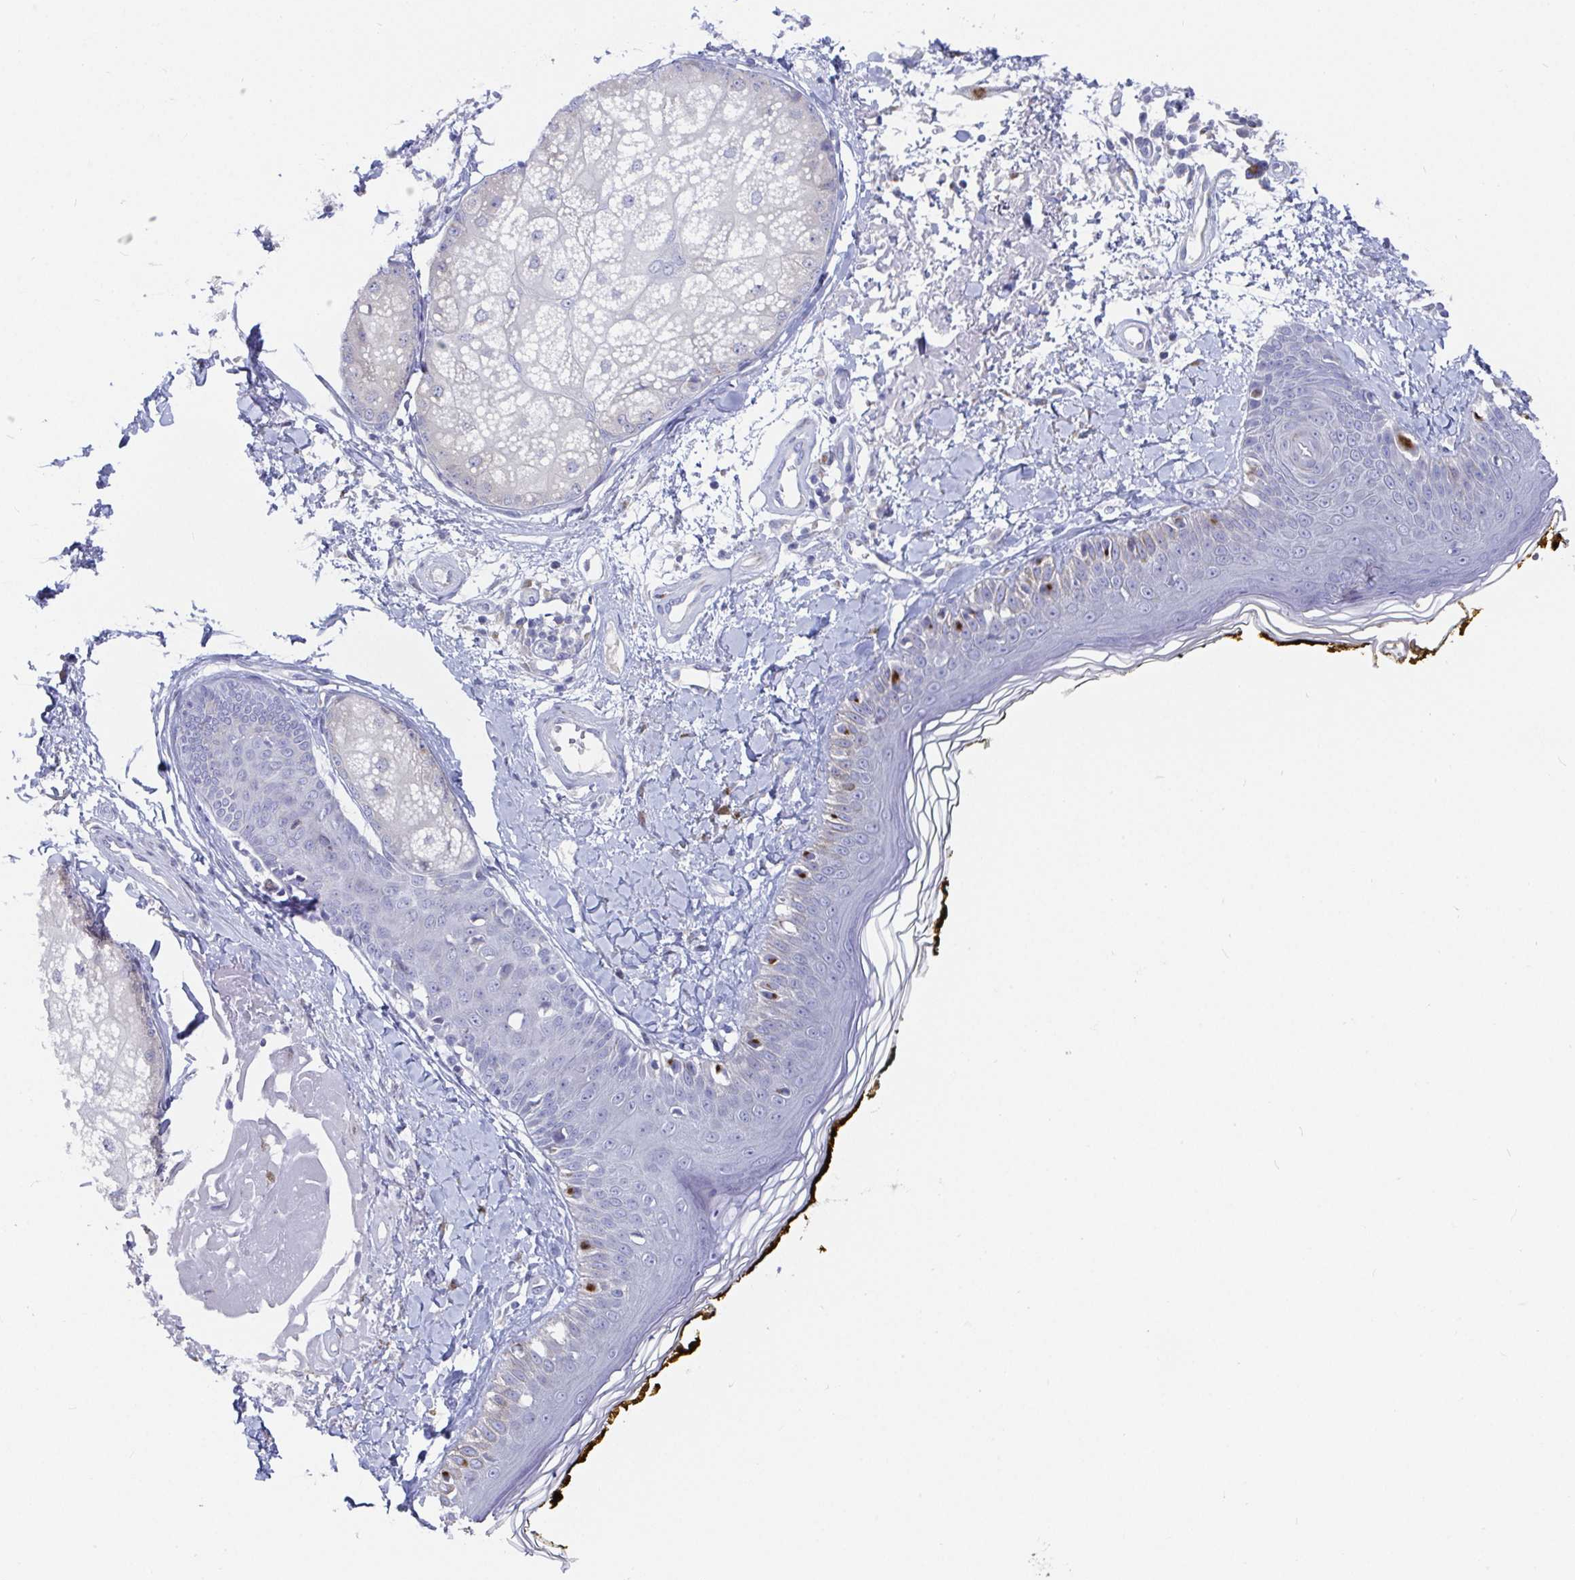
{"staining": {"intensity": "negative", "quantity": "none", "location": "none"}, "tissue": "skin", "cell_type": "Fibroblasts", "image_type": "normal", "snomed": [{"axis": "morphology", "description": "Normal tissue, NOS"}, {"axis": "topography", "description": "Skin"}], "caption": "DAB immunohistochemical staining of unremarkable skin reveals no significant staining in fibroblasts.", "gene": "TAS2R39", "patient": {"sex": "male", "age": 76}}